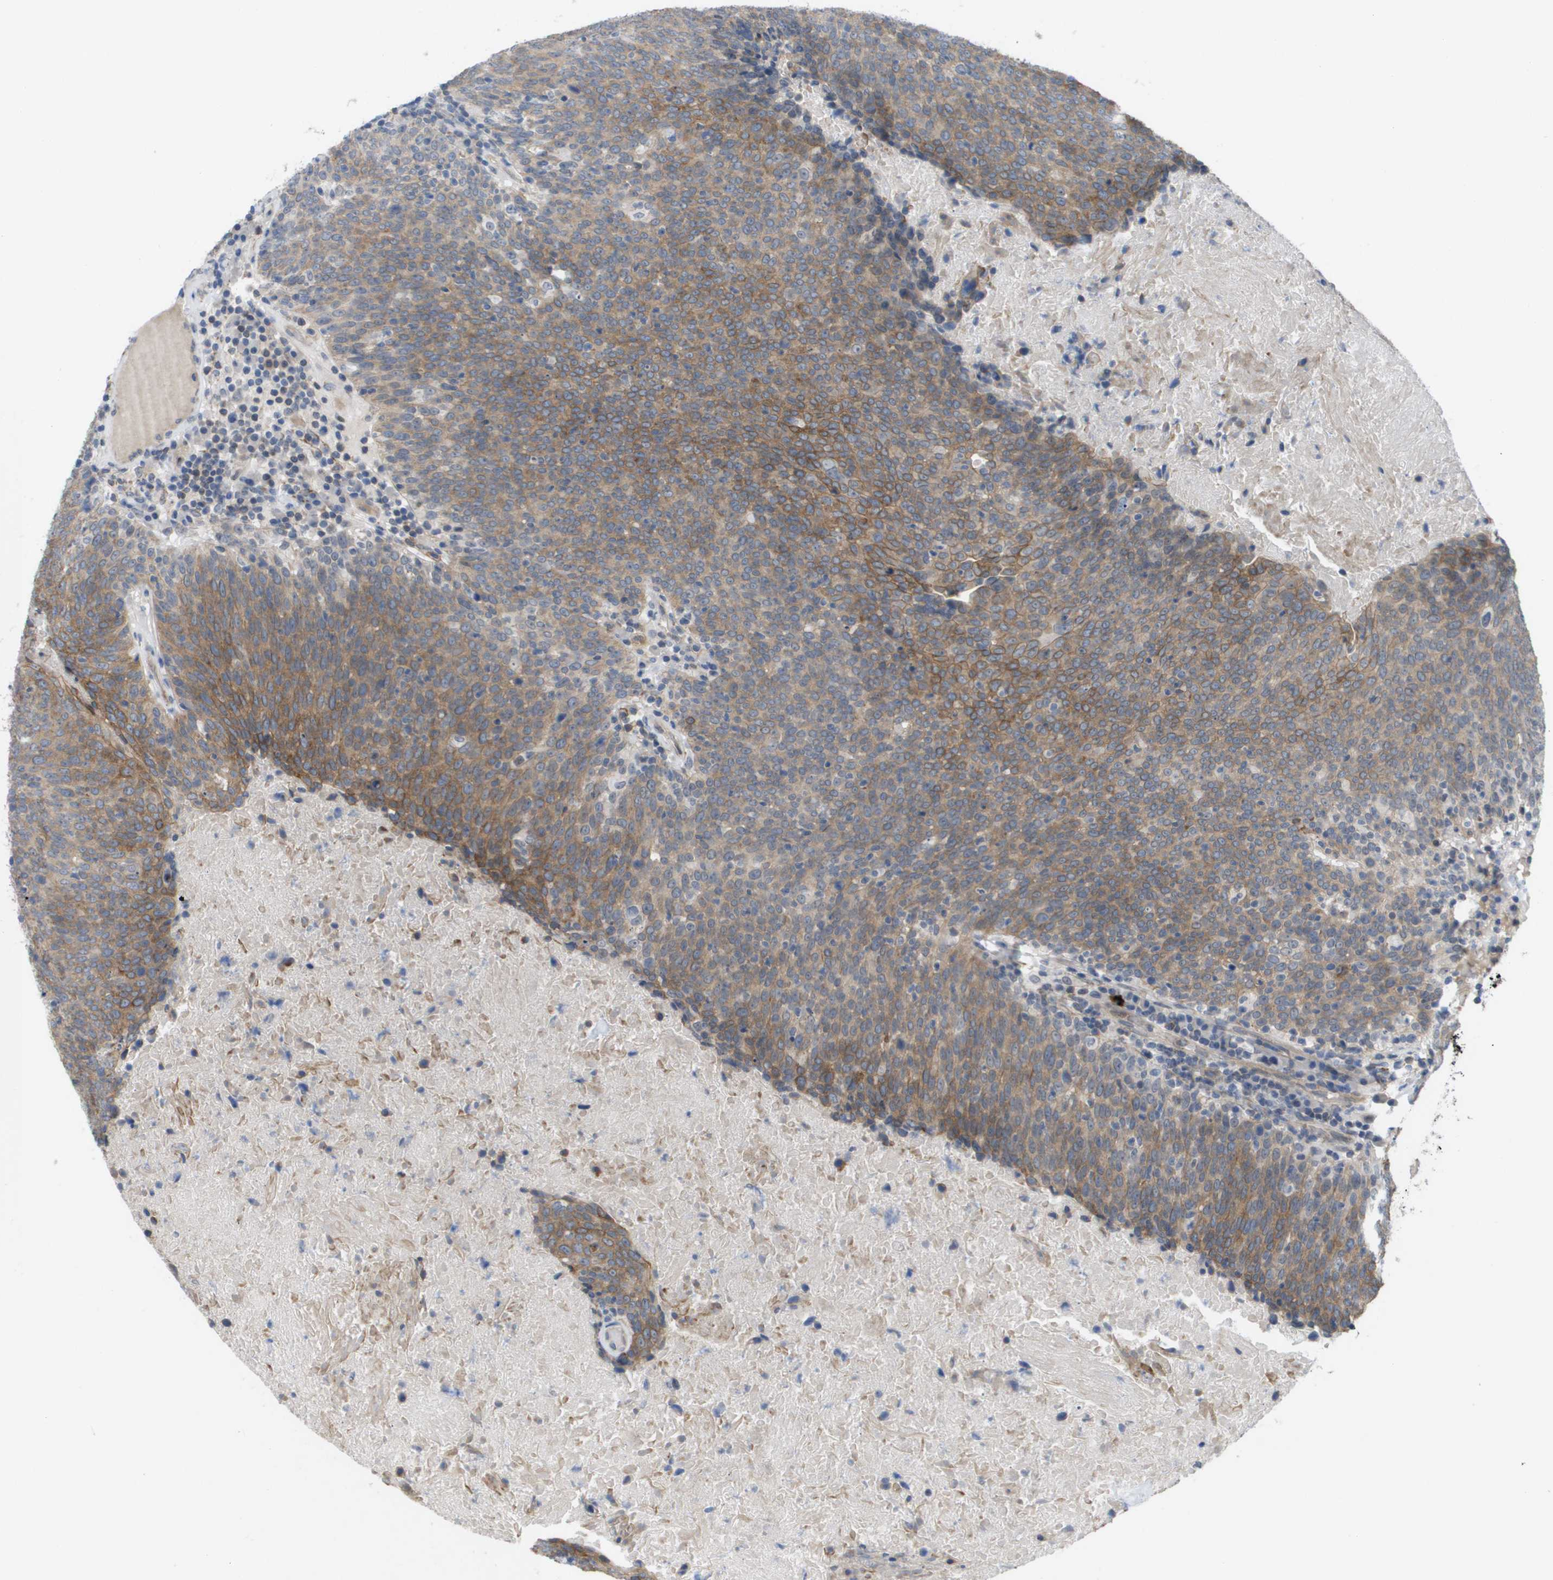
{"staining": {"intensity": "weak", "quantity": ">75%", "location": "cytoplasmic/membranous"}, "tissue": "head and neck cancer", "cell_type": "Tumor cells", "image_type": "cancer", "snomed": [{"axis": "morphology", "description": "Squamous cell carcinoma, NOS"}, {"axis": "morphology", "description": "Squamous cell carcinoma, metastatic, NOS"}, {"axis": "topography", "description": "Lymph node"}, {"axis": "topography", "description": "Head-Neck"}], "caption": "Human head and neck cancer (squamous cell carcinoma) stained for a protein (brown) shows weak cytoplasmic/membranous positive expression in about >75% of tumor cells.", "gene": "MTARC2", "patient": {"sex": "male", "age": 62}}